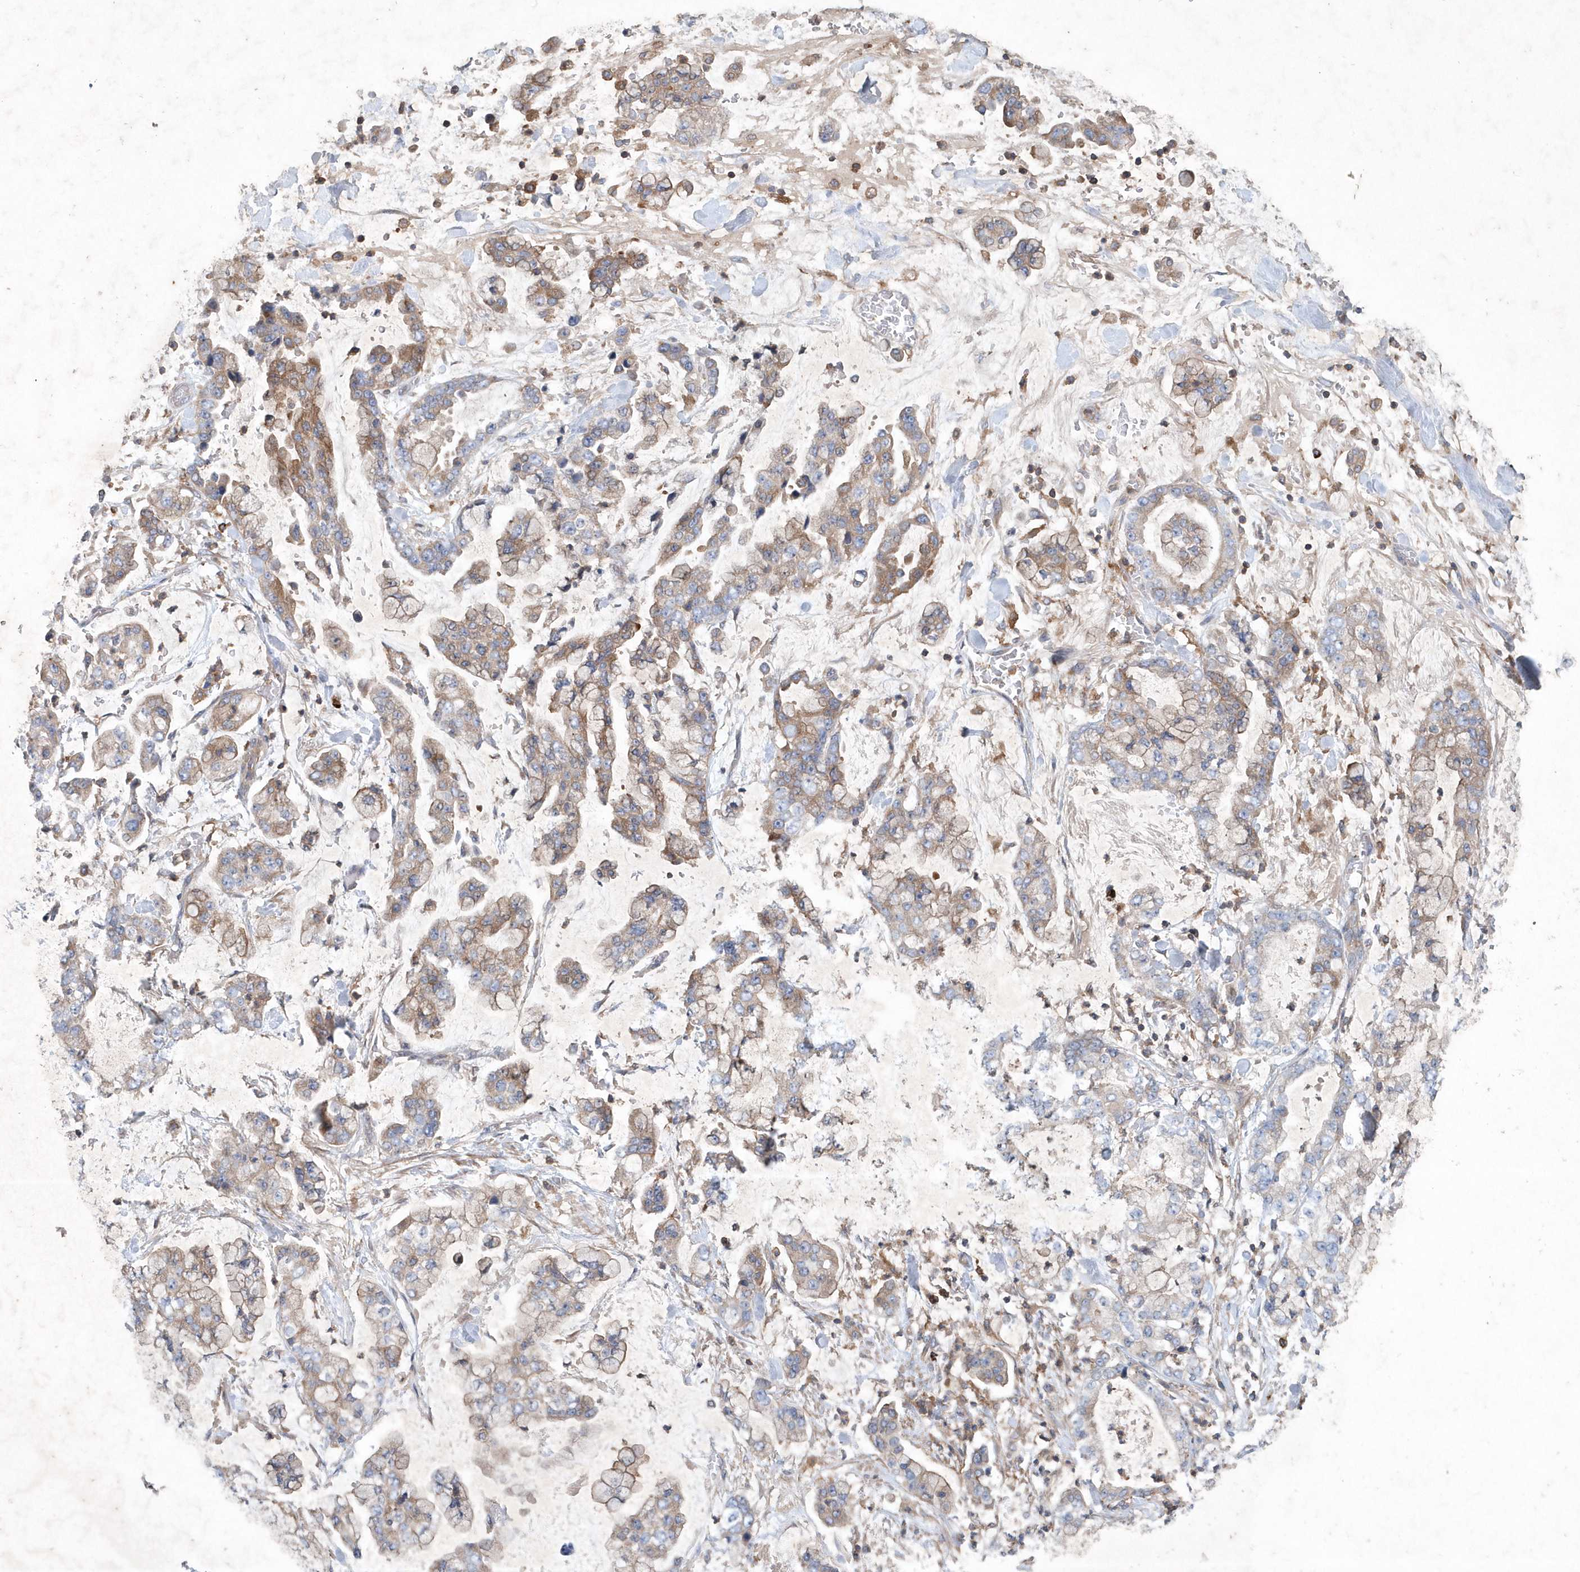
{"staining": {"intensity": "moderate", "quantity": "<25%", "location": "cytoplasmic/membranous"}, "tissue": "stomach cancer", "cell_type": "Tumor cells", "image_type": "cancer", "snomed": [{"axis": "morphology", "description": "Normal tissue, NOS"}, {"axis": "morphology", "description": "Adenocarcinoma, NOS"}, {"axis": "topography", "description": "Stomach, upper"}, {"axis": "topography", "description": "Stomach"}], "caption": "This is an image of immunohistochemistry (IHC) staining of adenocarcinoma (stomach), which shows moderate staining in the cytoplasmic/membranous of tumor cells.", "gene": "P2RY10", "patient": {"sex": "male", "age": 76}}